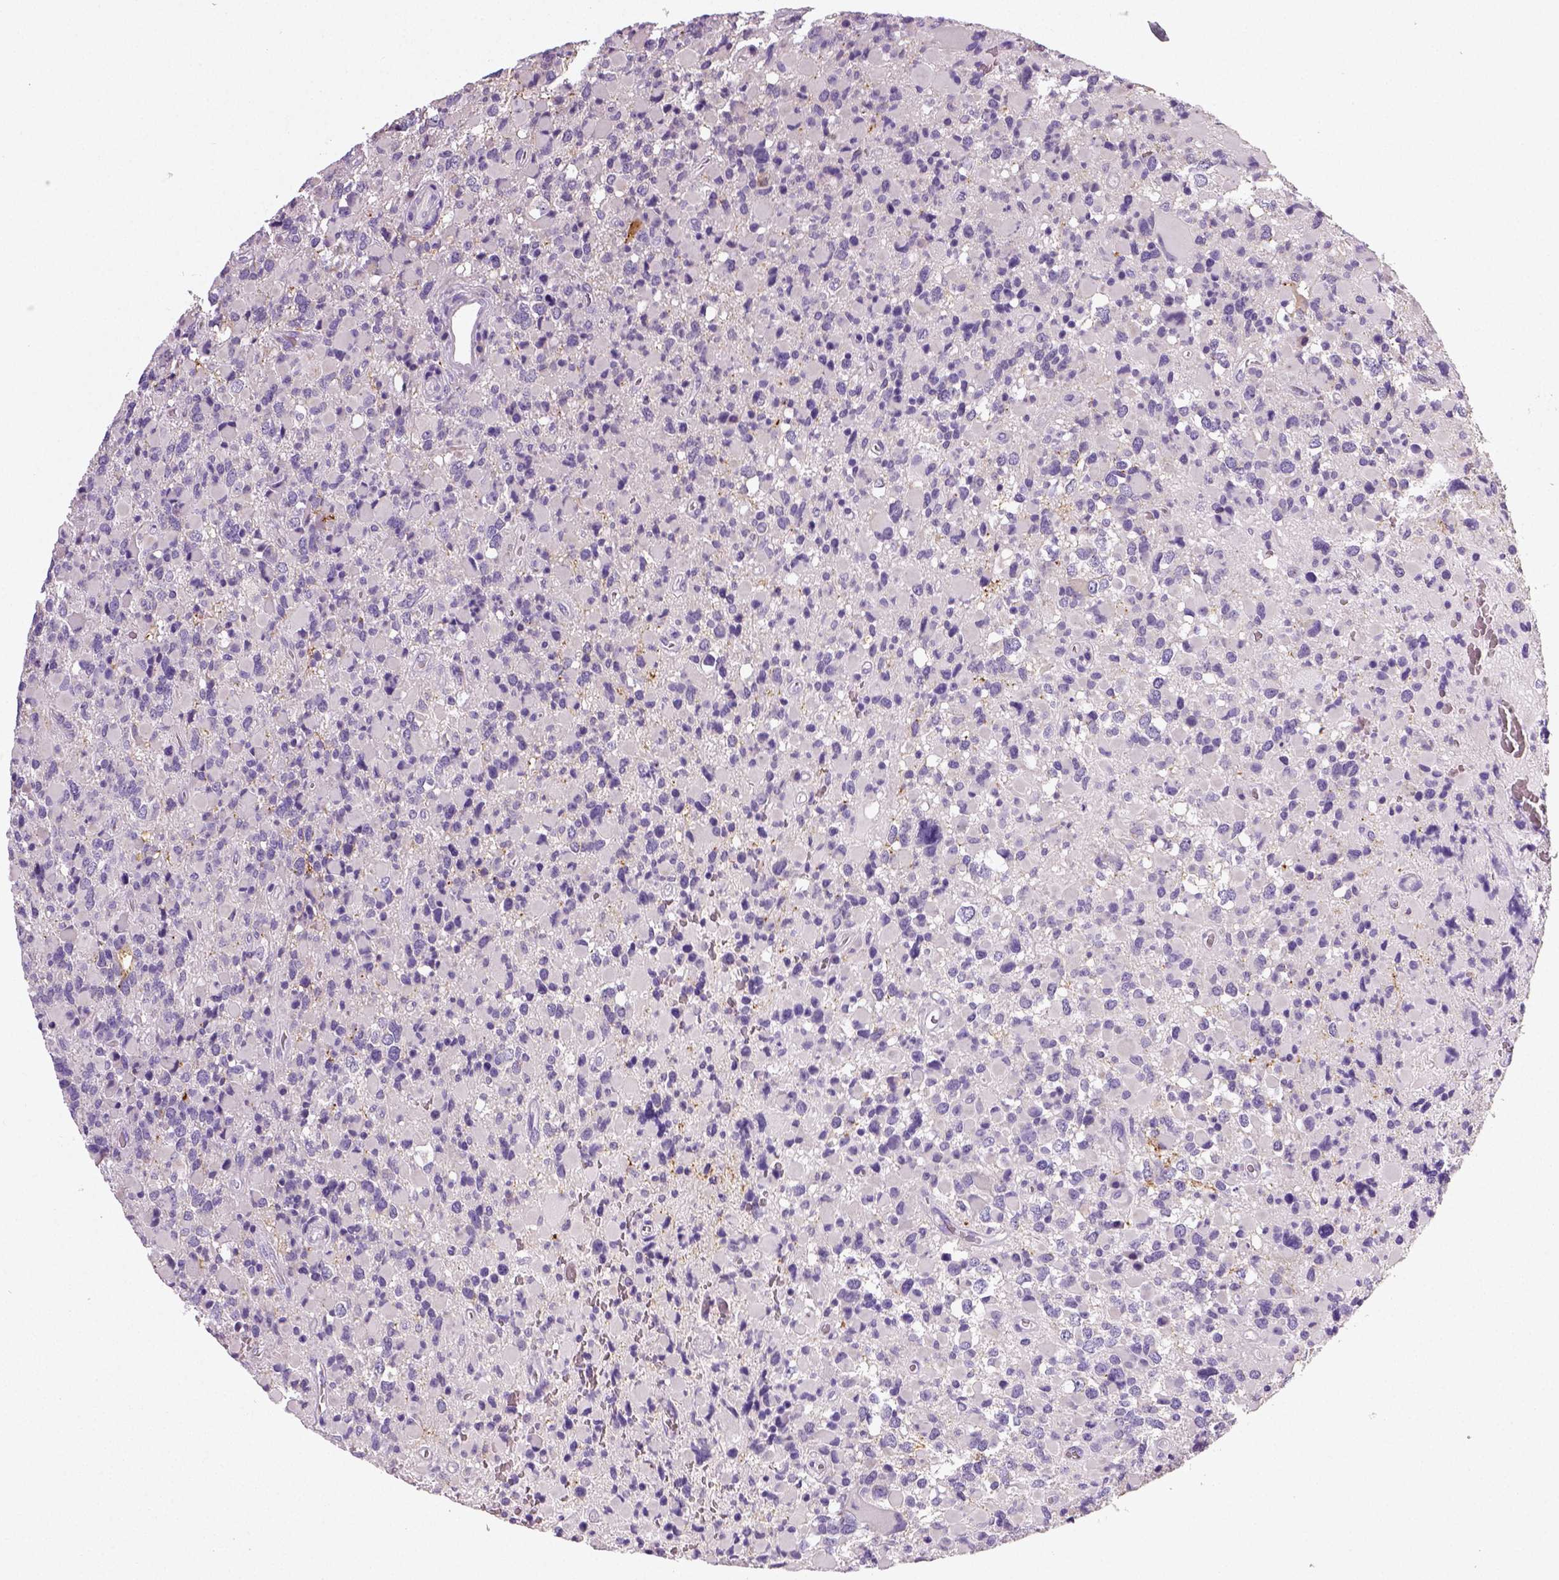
{"staining": {"intensity": "negative", "quantity": "none", "location": "none"}, "tissue": "glioma", "cell_type": "Tumor cells", "image_type": "cancer", "snomed": [{"axis": "morphology", "description": "Glioma, malignant, High grade"}, {"axis": "topography", "description": "Brain"}], "caption": "Histopathology image shows no protein positivity in tumor cells of glioma tissue.", "gene": "NECAB2", "patient": {"sex": "female", "age": 40}}